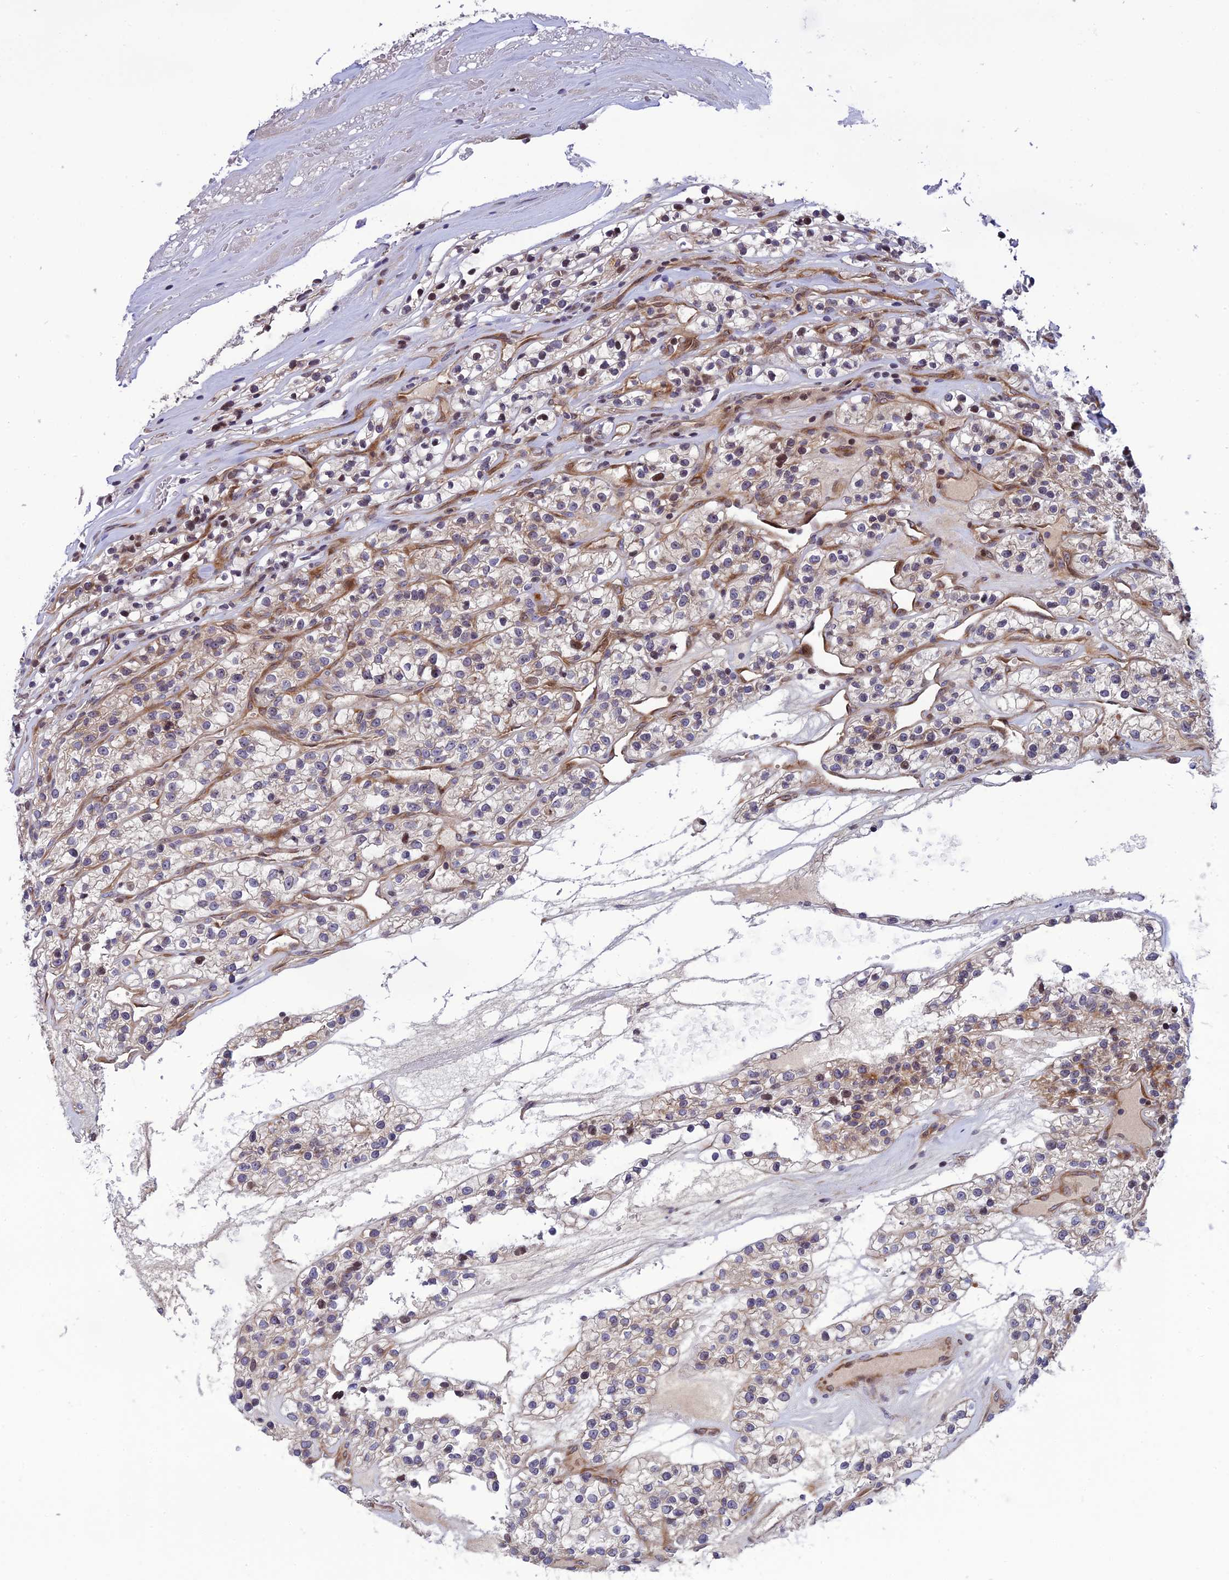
{"staining": {"intensity": "weak", "quantity": "<25%", "location": "cytoplasmic/membranous"}, "tissue": "renal cancer", "cell_type": "Tumor cells", "image_type": "cancer", "snomed": [{"axis": "morphology", "description": "Adenocarcinoma, NOS"}, {"axis": "topography", "description": "Kidney"}], "caption": "IHC micrograph of neoplastic tissue: renal cancer stained with DAB reveals no significant protein positivity in tumor cells. The staining was performed using DAB (3,3'-diaminobenzidine) to visualize the protein expression in brown, while the nuclei were stained in blue with hematoxylin (Magnification: 20x).", "gene": "SMIM7", "patient": {"sex": "female", "age": 57}}